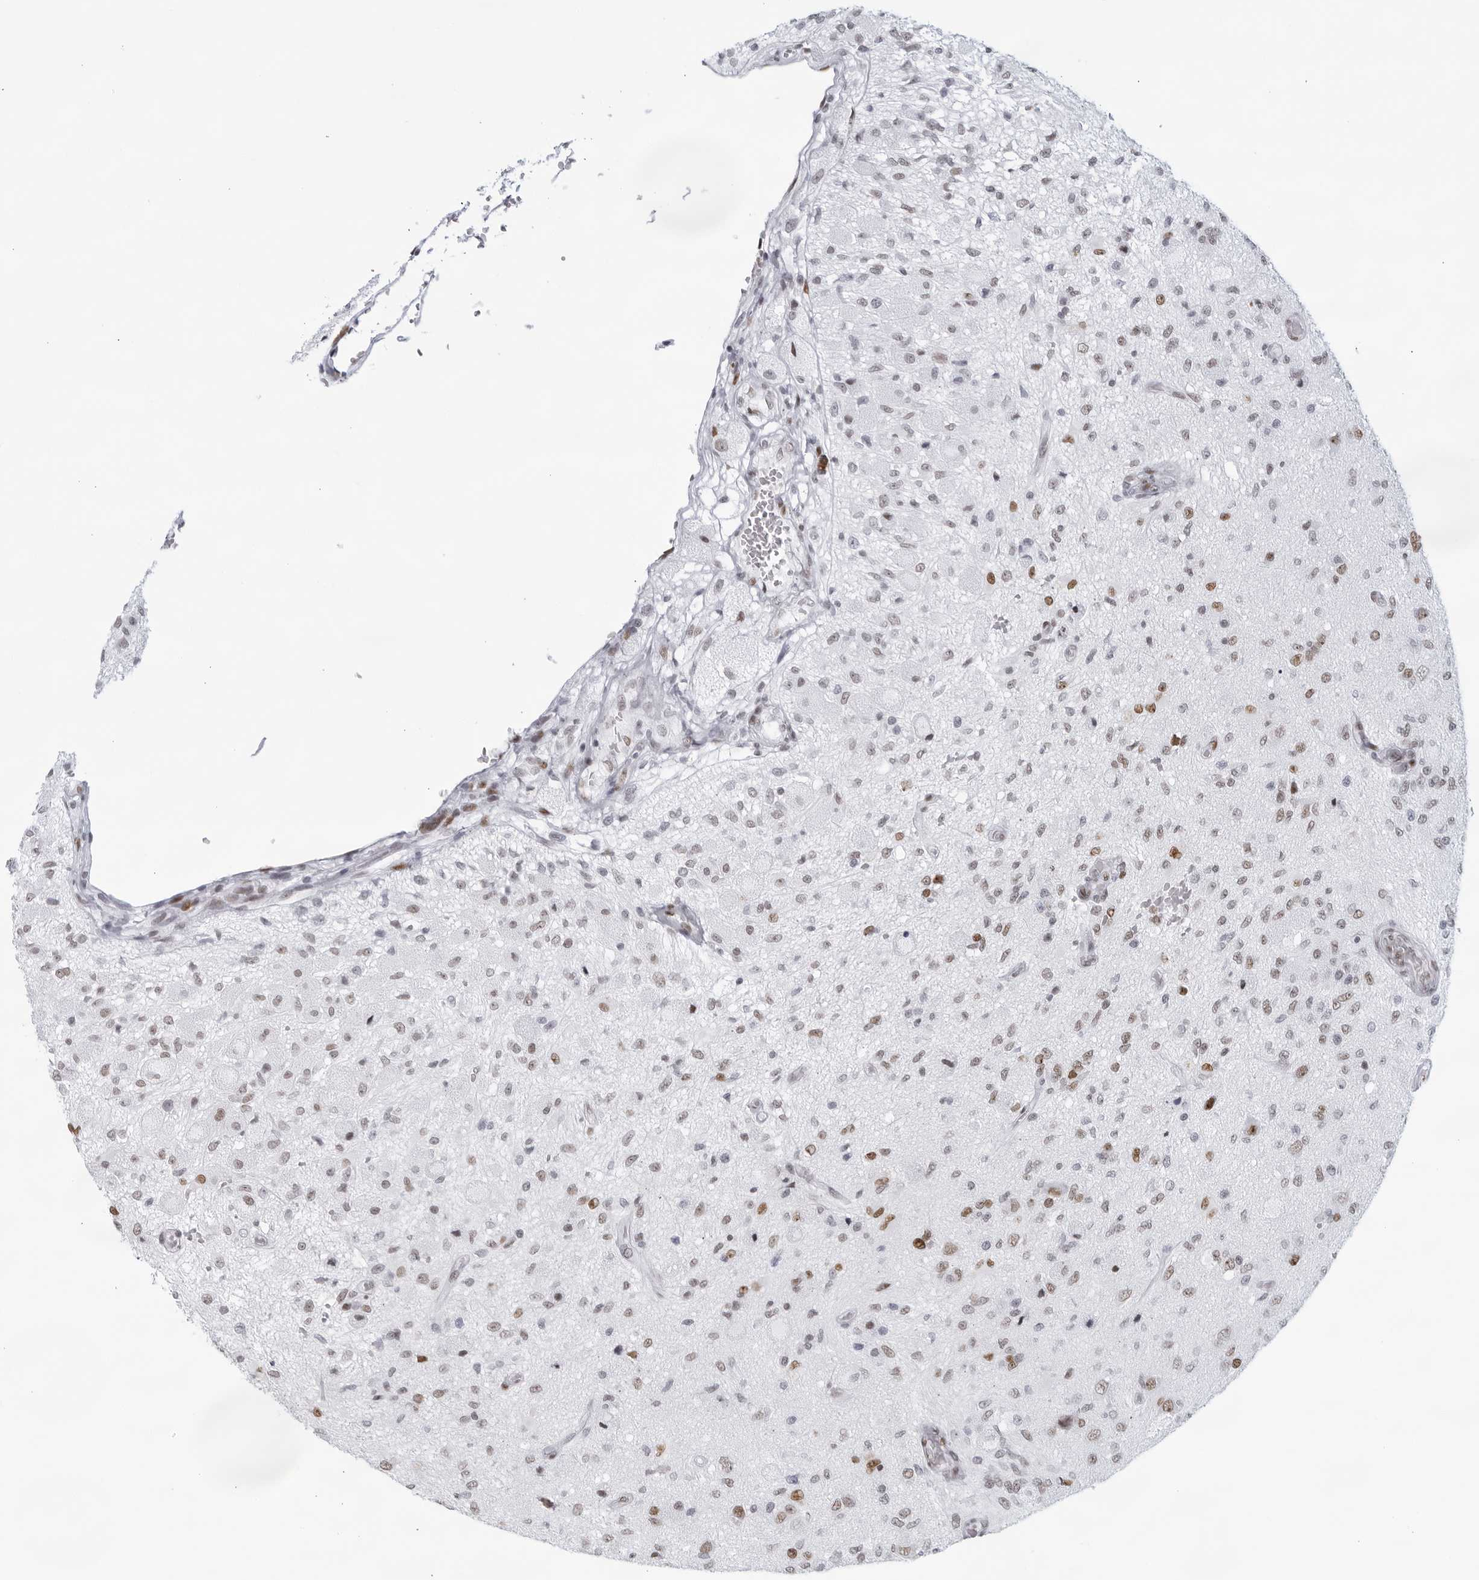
{"staining": {"intensity": "moderate", "quantity": "<25%", "location": "nuclear"}, "tissue": "glioma", "cell_type": "Tumor cells", "image_type": "cancer", "snomed": [{"axis": "morphology", "description": "Normal tissue, NOS"}, {"axis": "morphology", "description": "Glioma, malignant, High grade"}, {"axis": "topography", "description": "Cerebral cortex"}], "caption": "Immunohistochemistry (IHC) photomicrograph of human glioma stained for a protein (brown), which reveals low levels of moderate nuclear expression in approximately <25% of tumor cells.", "gene": "HP1BP3", "patient": {"sex": "male", "age": 77}}